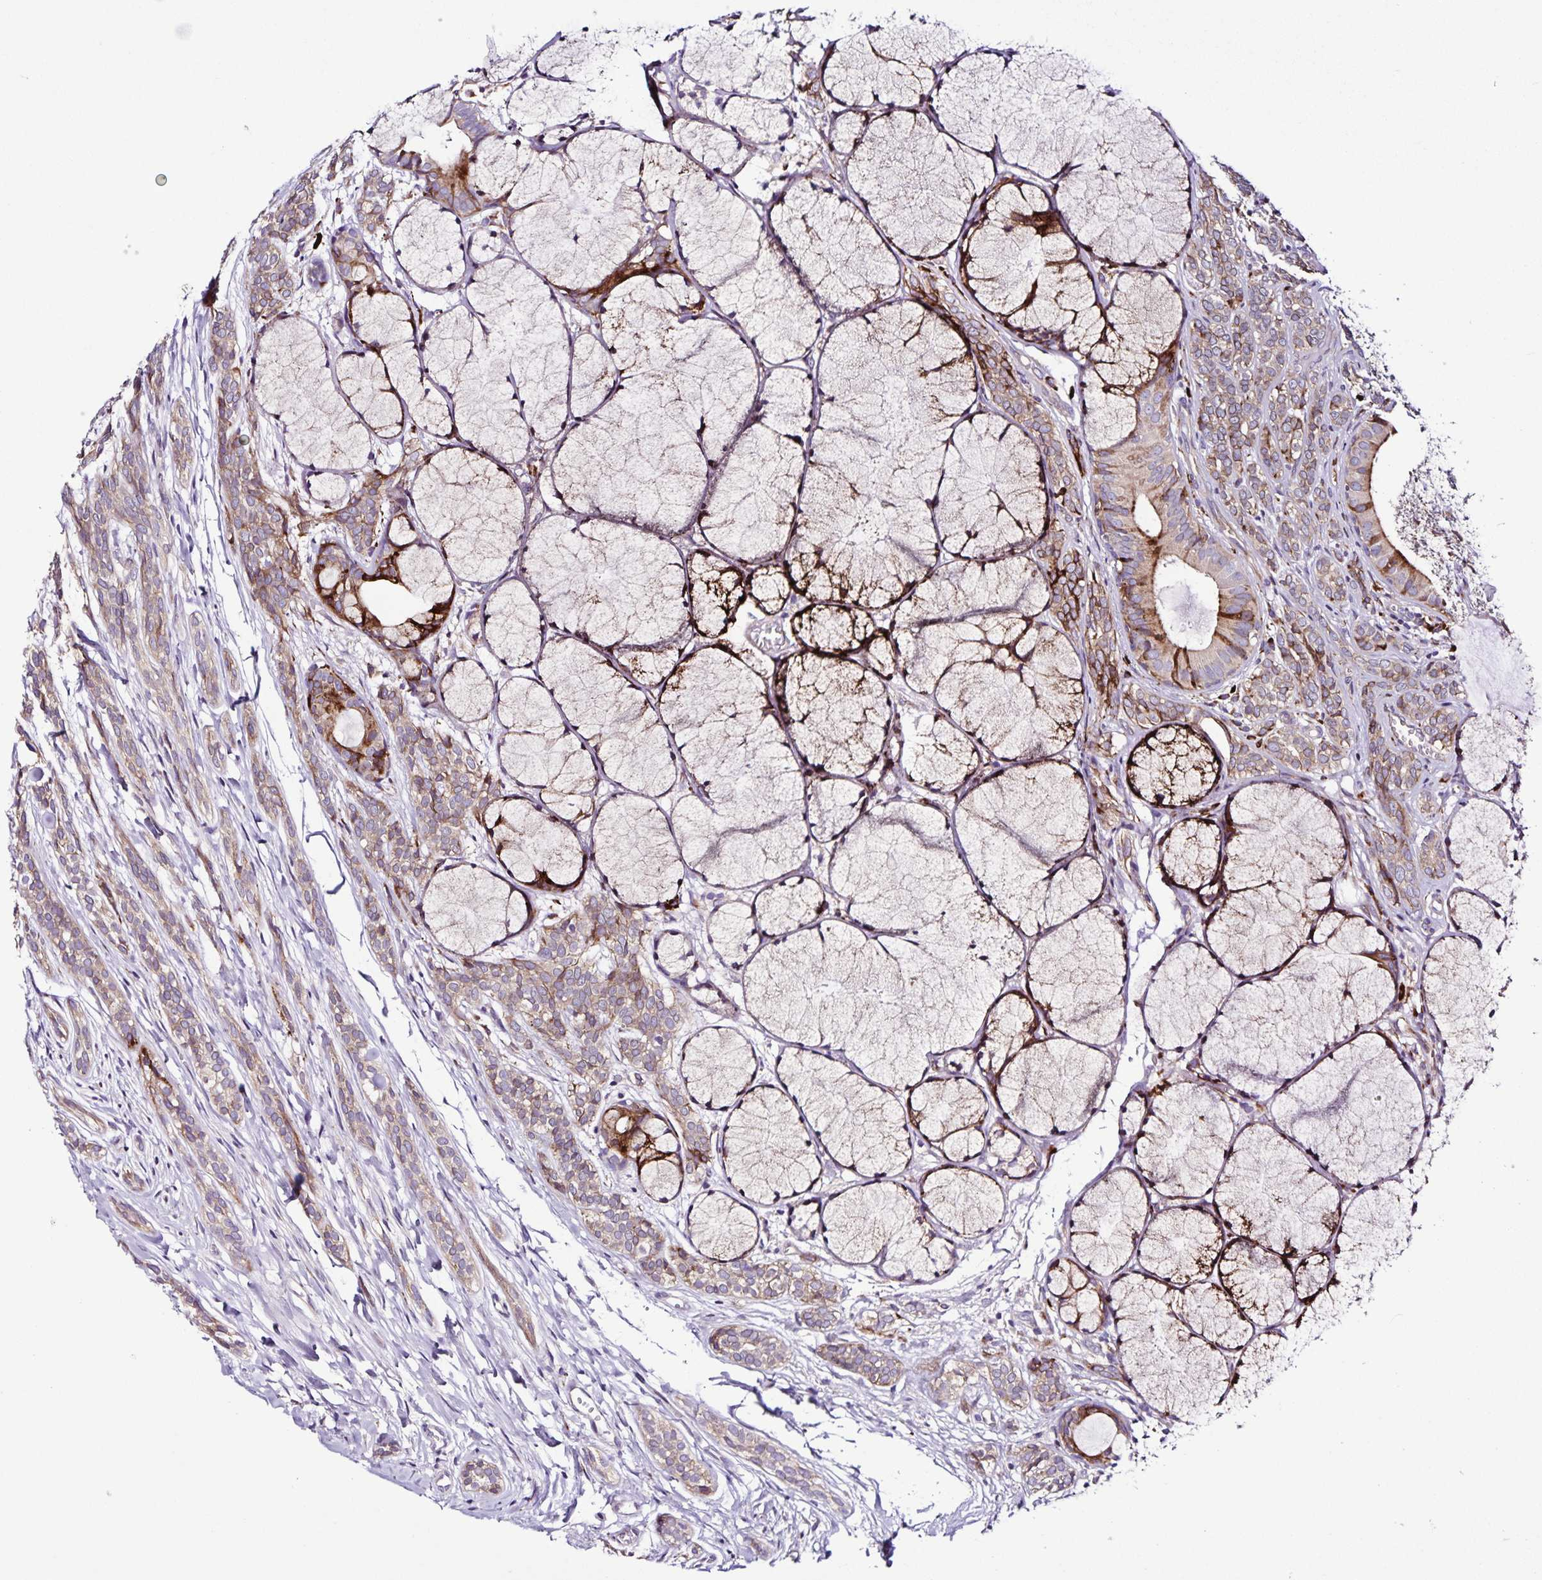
{"staining": {"intensity": "weak", "quantity": ">75%", "location": "cytoplasmic/membranous"}, "tissue": "head and neck cancer", "cell_type": "Tumor cells", "image_type": "cancer", "snomed": [{"axis": "morphology", "description": "Adenocarcinoma, NOS"}, {"axis": "topography", "description": "Head-Neck"}], "caption": "Immunohistochemical staining of head and neck cancer displays low levels of weak cytoplasmic/membranous protein expression in approximately >75% of tumor cells.", "gene": "OSBPL5", "patient": {"sex": "female", "age": 57}}